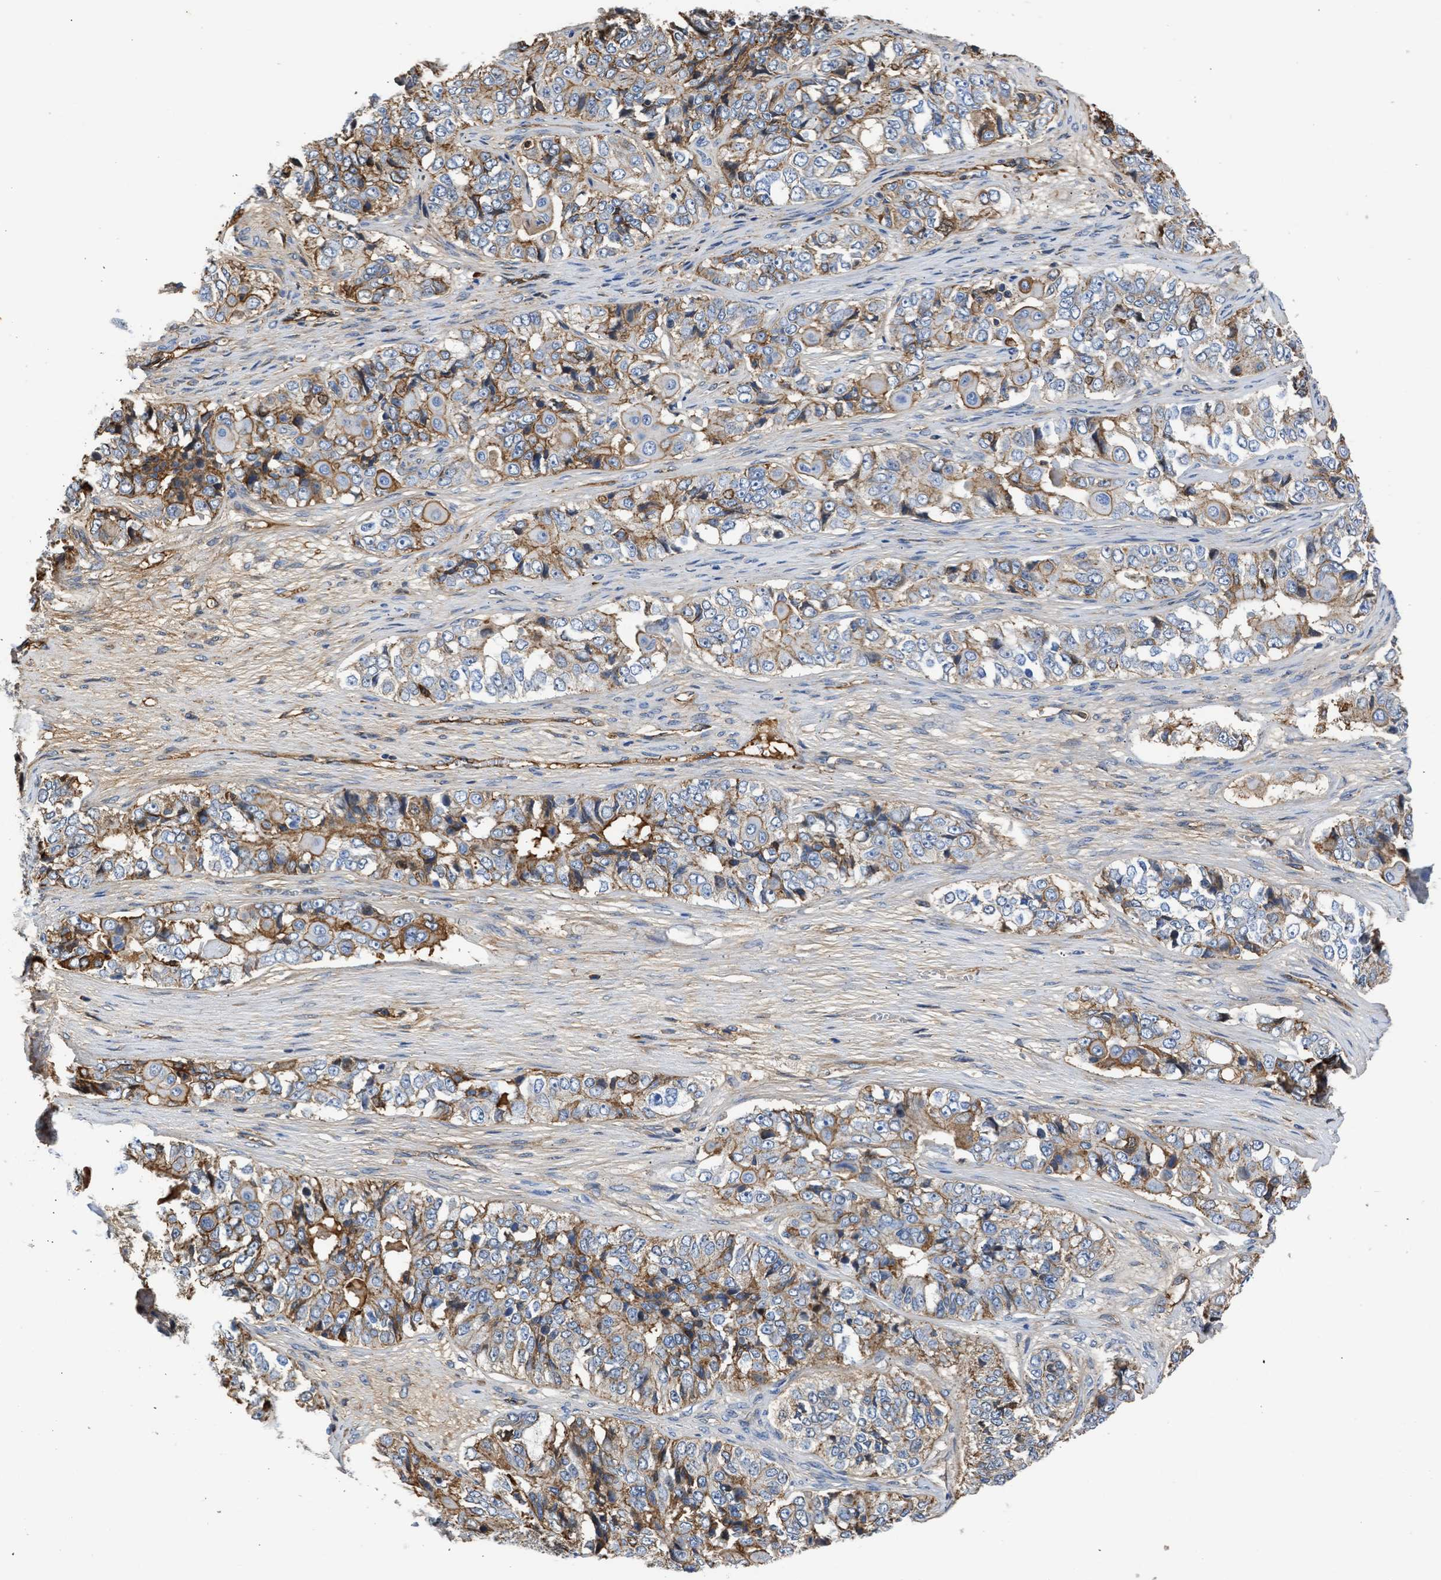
{"staining": {"intensity": "moderate", "quantity": "25%-75%", "location": "cytoplasmic/membranous"}, "tissue": "ovarian cancer", "cell_type": "Tumor cells", "image_type": "cancer", "snomed": [{"axis": "morphology", "description": "Carcinoma, endometroid"}, {"axis": "topography", "description": "Ovary"}], "caption": "The micrograph shows immunohistochemical staining of endometroid carcinoma (ovarian). There is moderate cytoplasmic/membranous positivity is present in approximately 25%-75% of tumor cells. The protein is stained brown, and the nuclei are stained in blue (DAB (3,3'-diaminobenzidine) IHC with brightfield microscopy, high magnification).", "gene": "MAS1L", "patient": {"sex": "female", "age": 51}}